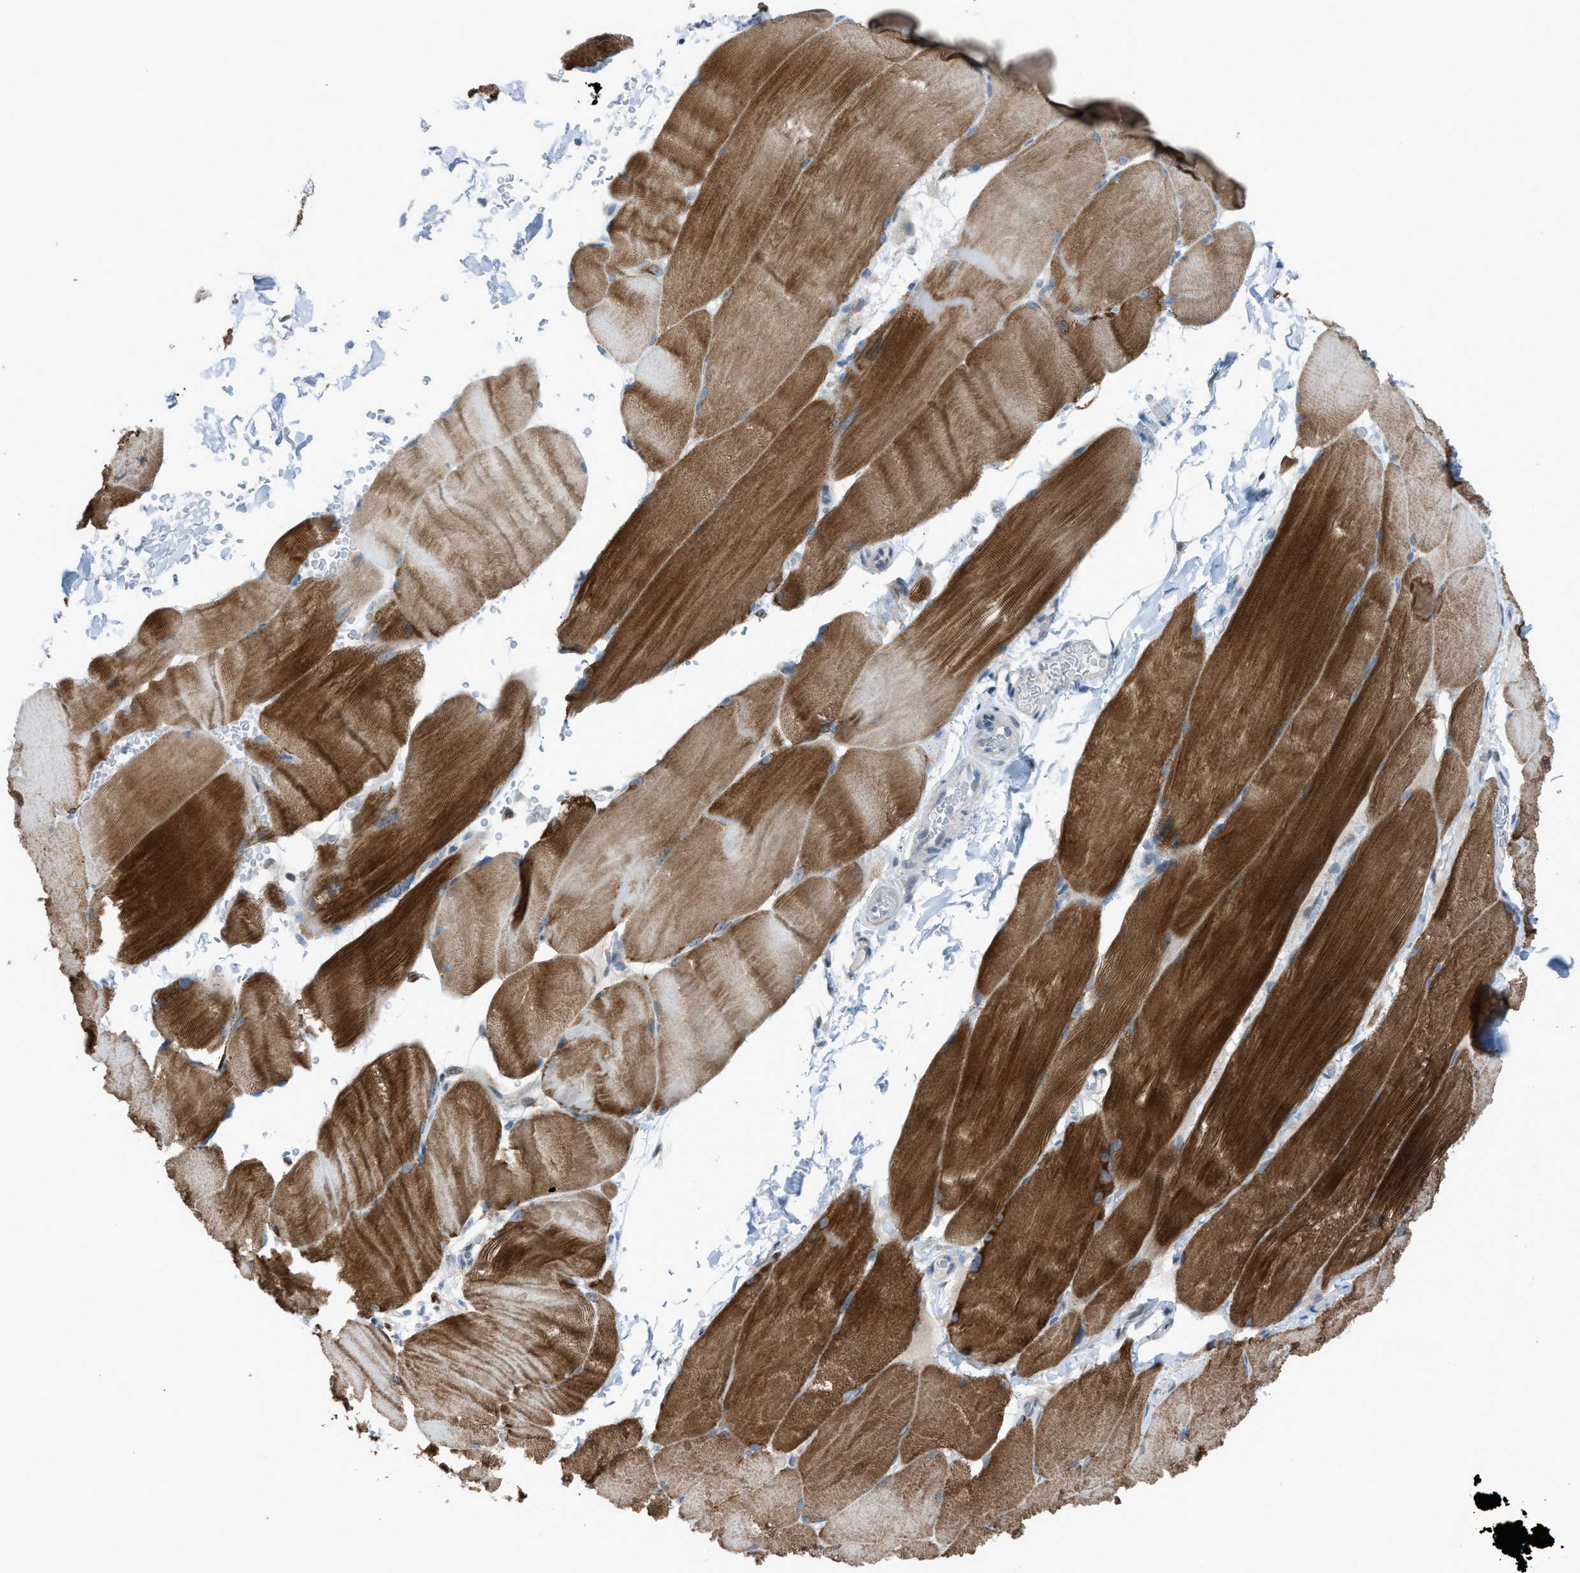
{"staining": {"intensity": "moderate", "quantity": ">75%", "location": "cytoplasmic/membranous"}, "tissue": "skeletal muscle", "cell_type": "Myocytes", "image_type": "normal", "snomed": [{"axis": "morphology", "description": "Normal tissue, NOS"}, {"axis": "topography", "description": "Skin"}, {"axis": "topography", "description": "Skeletal muscle"}], "caption": "Immunohistochemistry (IHC) micrograph of benign skeletal muscle stained for a protein (brown), which shows medium levels of moderate cytoplasmic/membranous expression in about >75% of myocytes.", "gene": "SRM", "patient": {"sex": "male", "age": 83}}